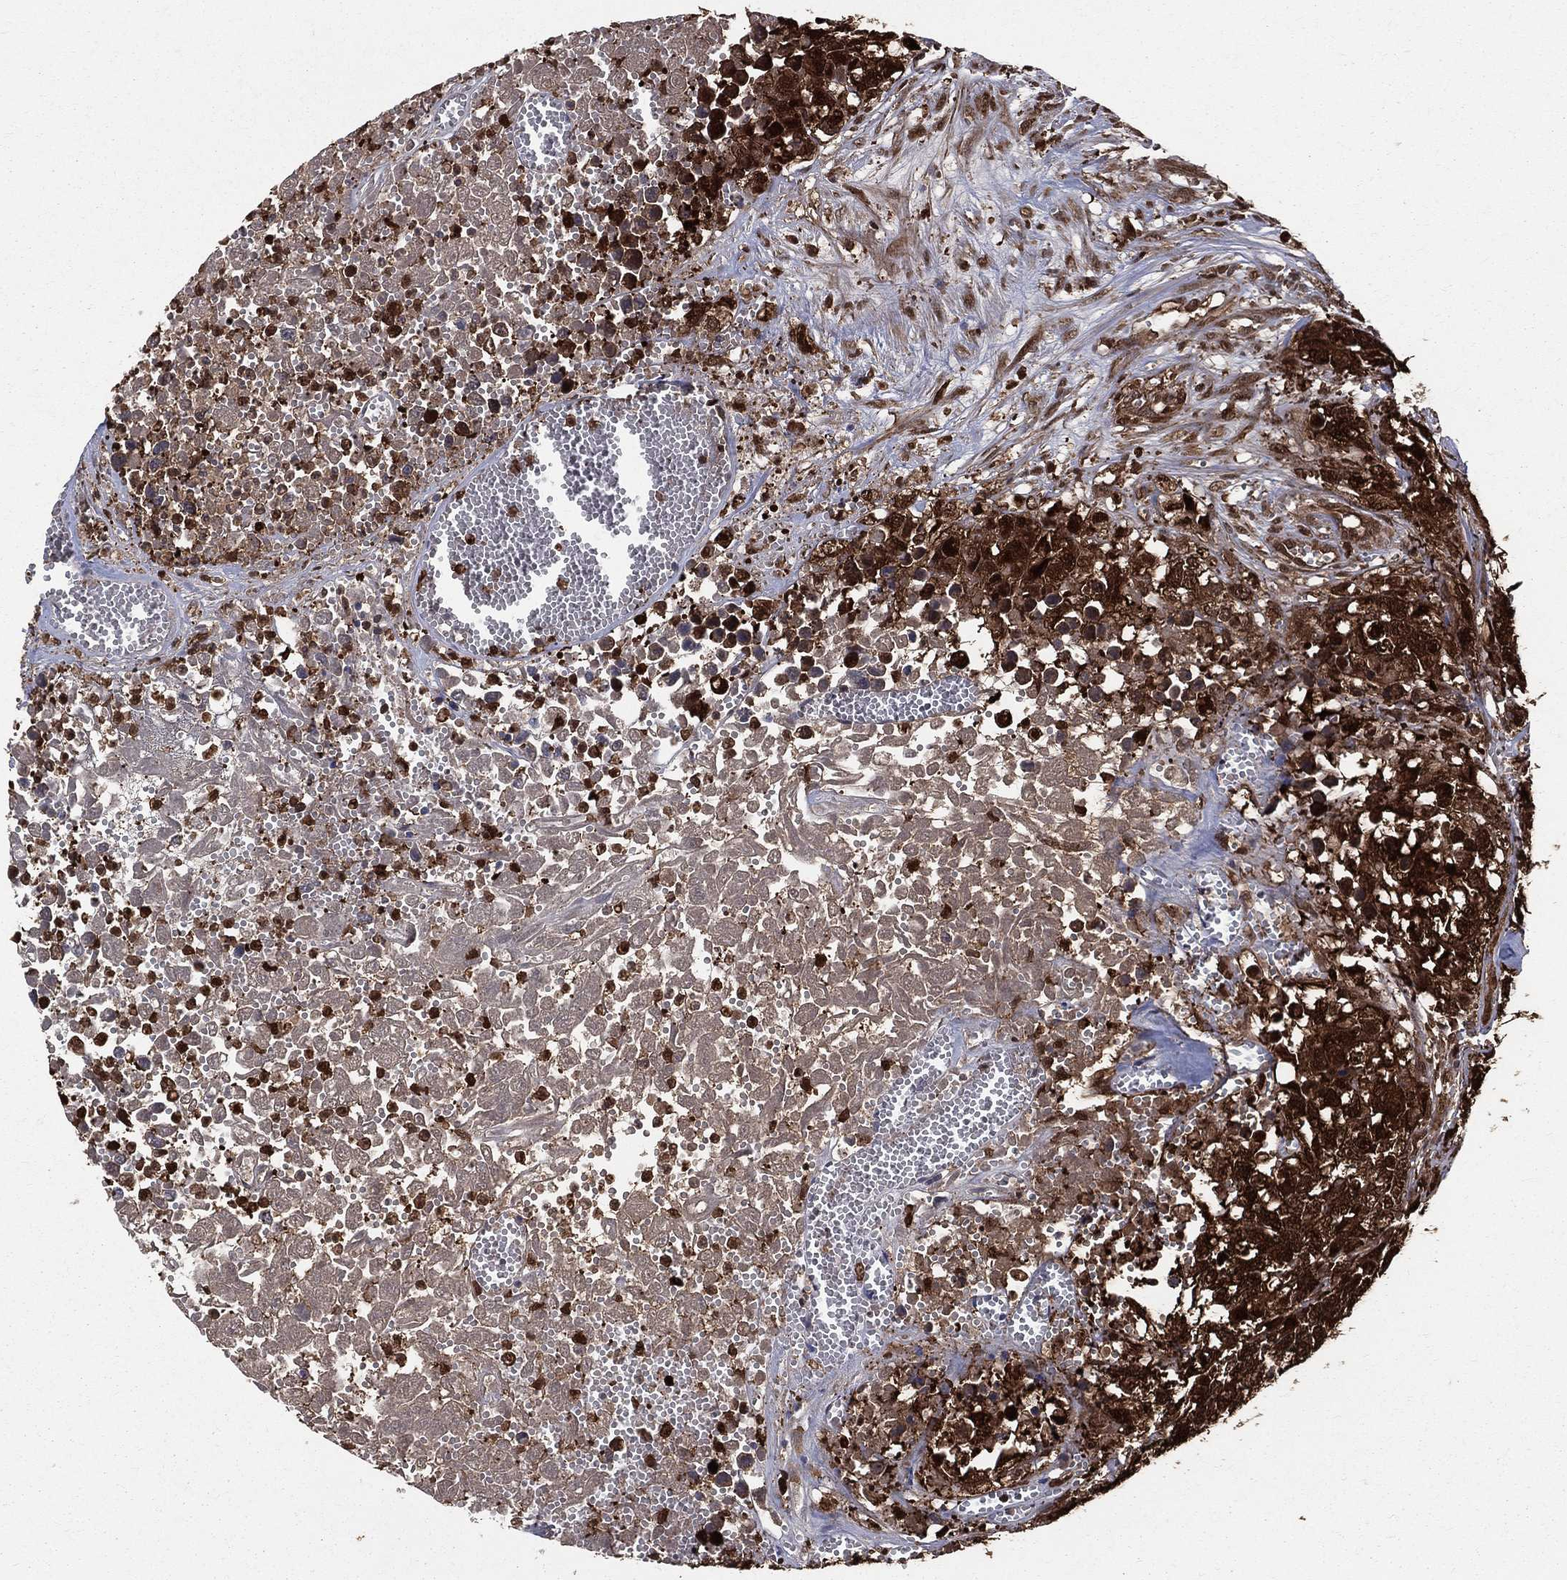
{"staining": {"intensity": "strong", "quantity": "<25%", "location": "cytoplasmic/membranous"}, "tissue": "testis cancer", "cell_type": "Tumor cells", "image_type": "cancer", "snomed": [{"axis": "morphology", "description": "Seminoma, NOS"}, {"axis": "morphology", "description": "Carcinoma, Embryonal, NOS"}, {"axis": "topography", "description": "Testis"}], "caption": "Approximately <25% of tumor cells in human testis cancer (seminoma) reveal strong cytoplasmic/membranous protein staining as visualized by brown immunohistochemical staining.", "gene": "ENO1", "patient": {"sex": "male", "age": 22}}